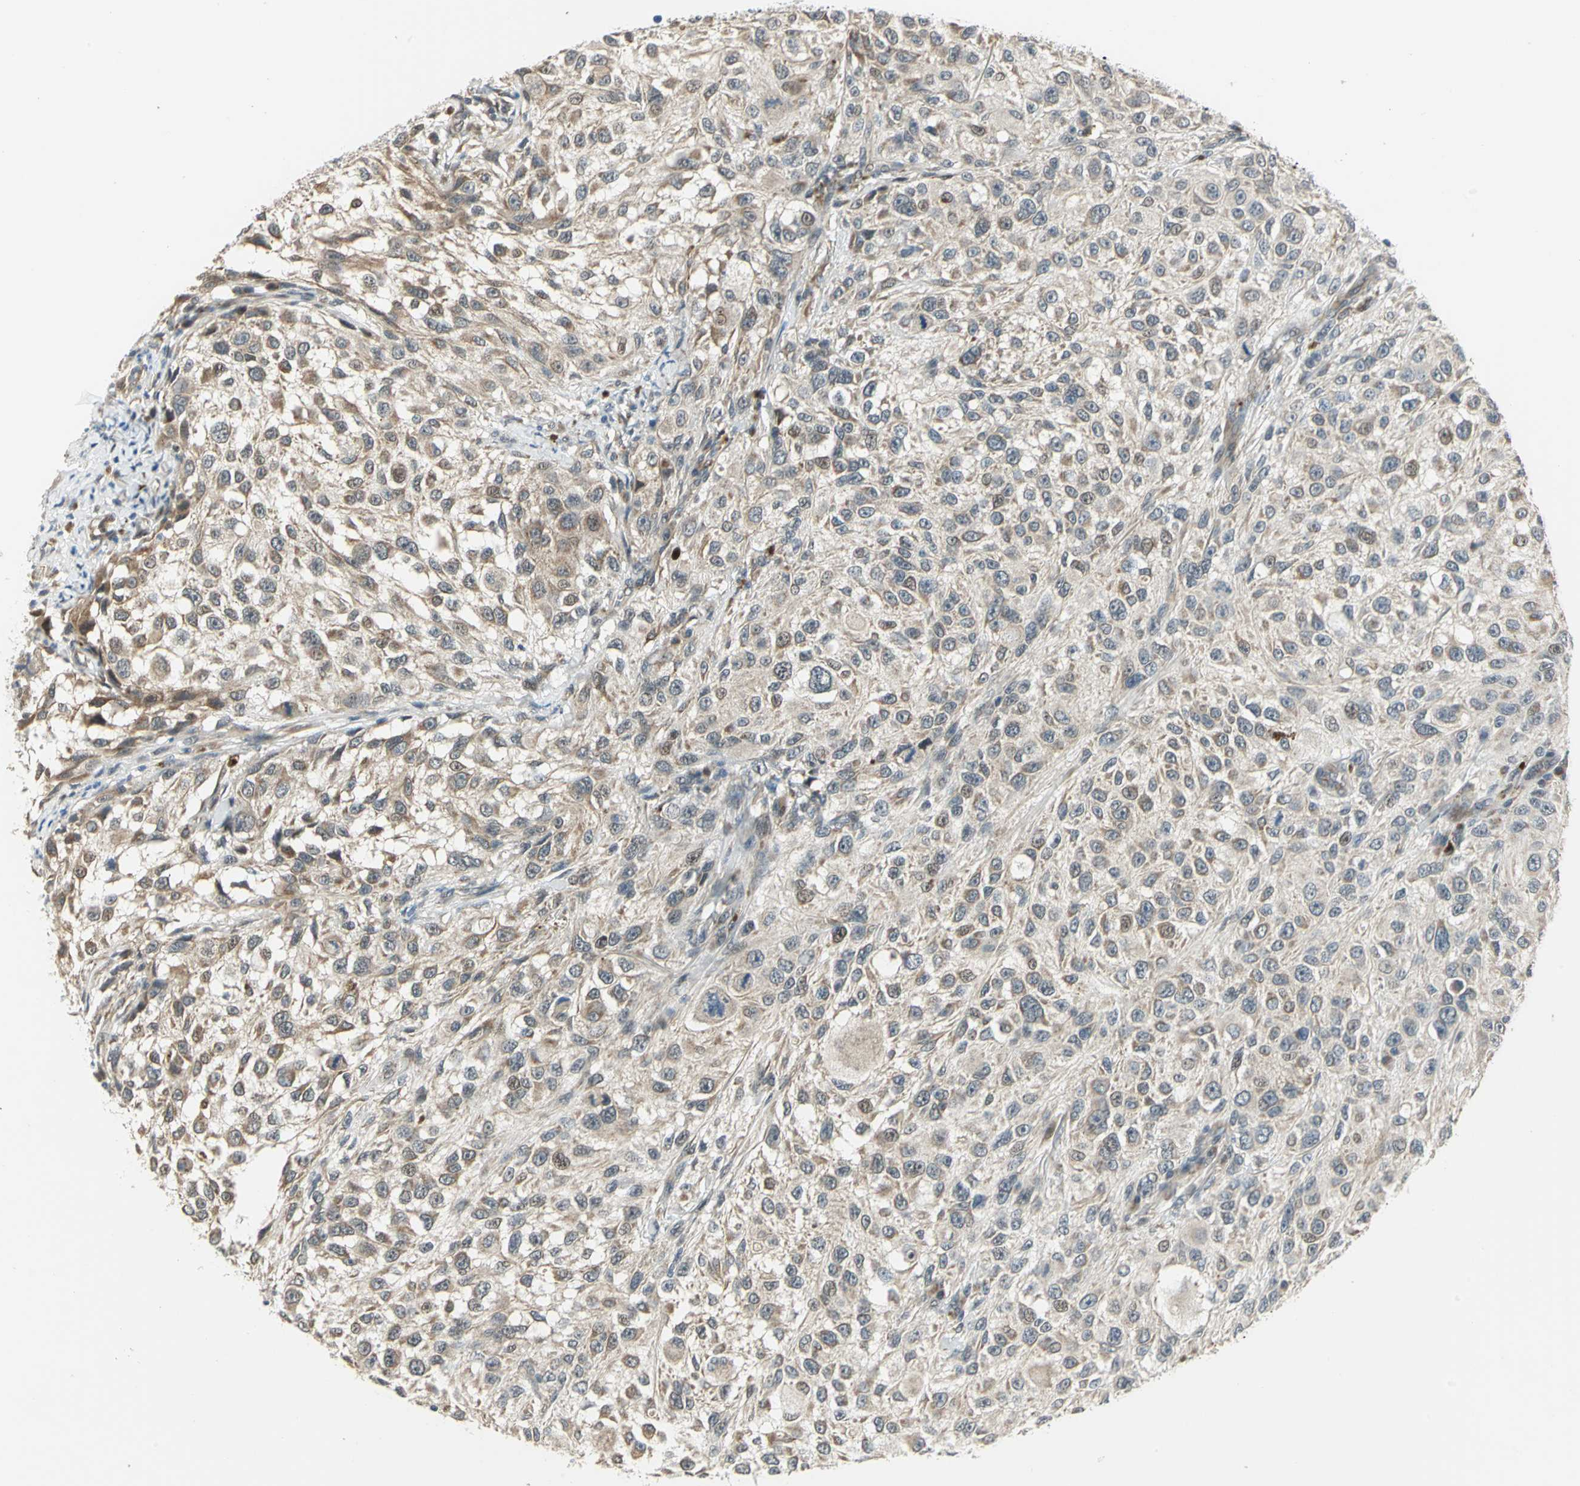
{"staining": {"intensity": "weak", "quantity": ">75%", "location": "cytoplasmic/membranous"}, "tissue": "melanoma", "cell_type": "Tumor cells", "image_type": "cancer", "snomed": [{"axis": "morphology", "description": "Necrosis, NOS"}, {"axis": "morphology", "description": "Malignant melanoma, NOS"}, {"axis": "topography", "description": "Skin"}], "caption": "Protein expression analysis of human malignant melanoma reveals weak cytoplasmic/membranous expression in approximately >75% of tumor cells. (DAB IHC with brightfield microscopy, high magnification).", "gene": "PLAGL2", "patient": {"sex": "female", "age": 87}}